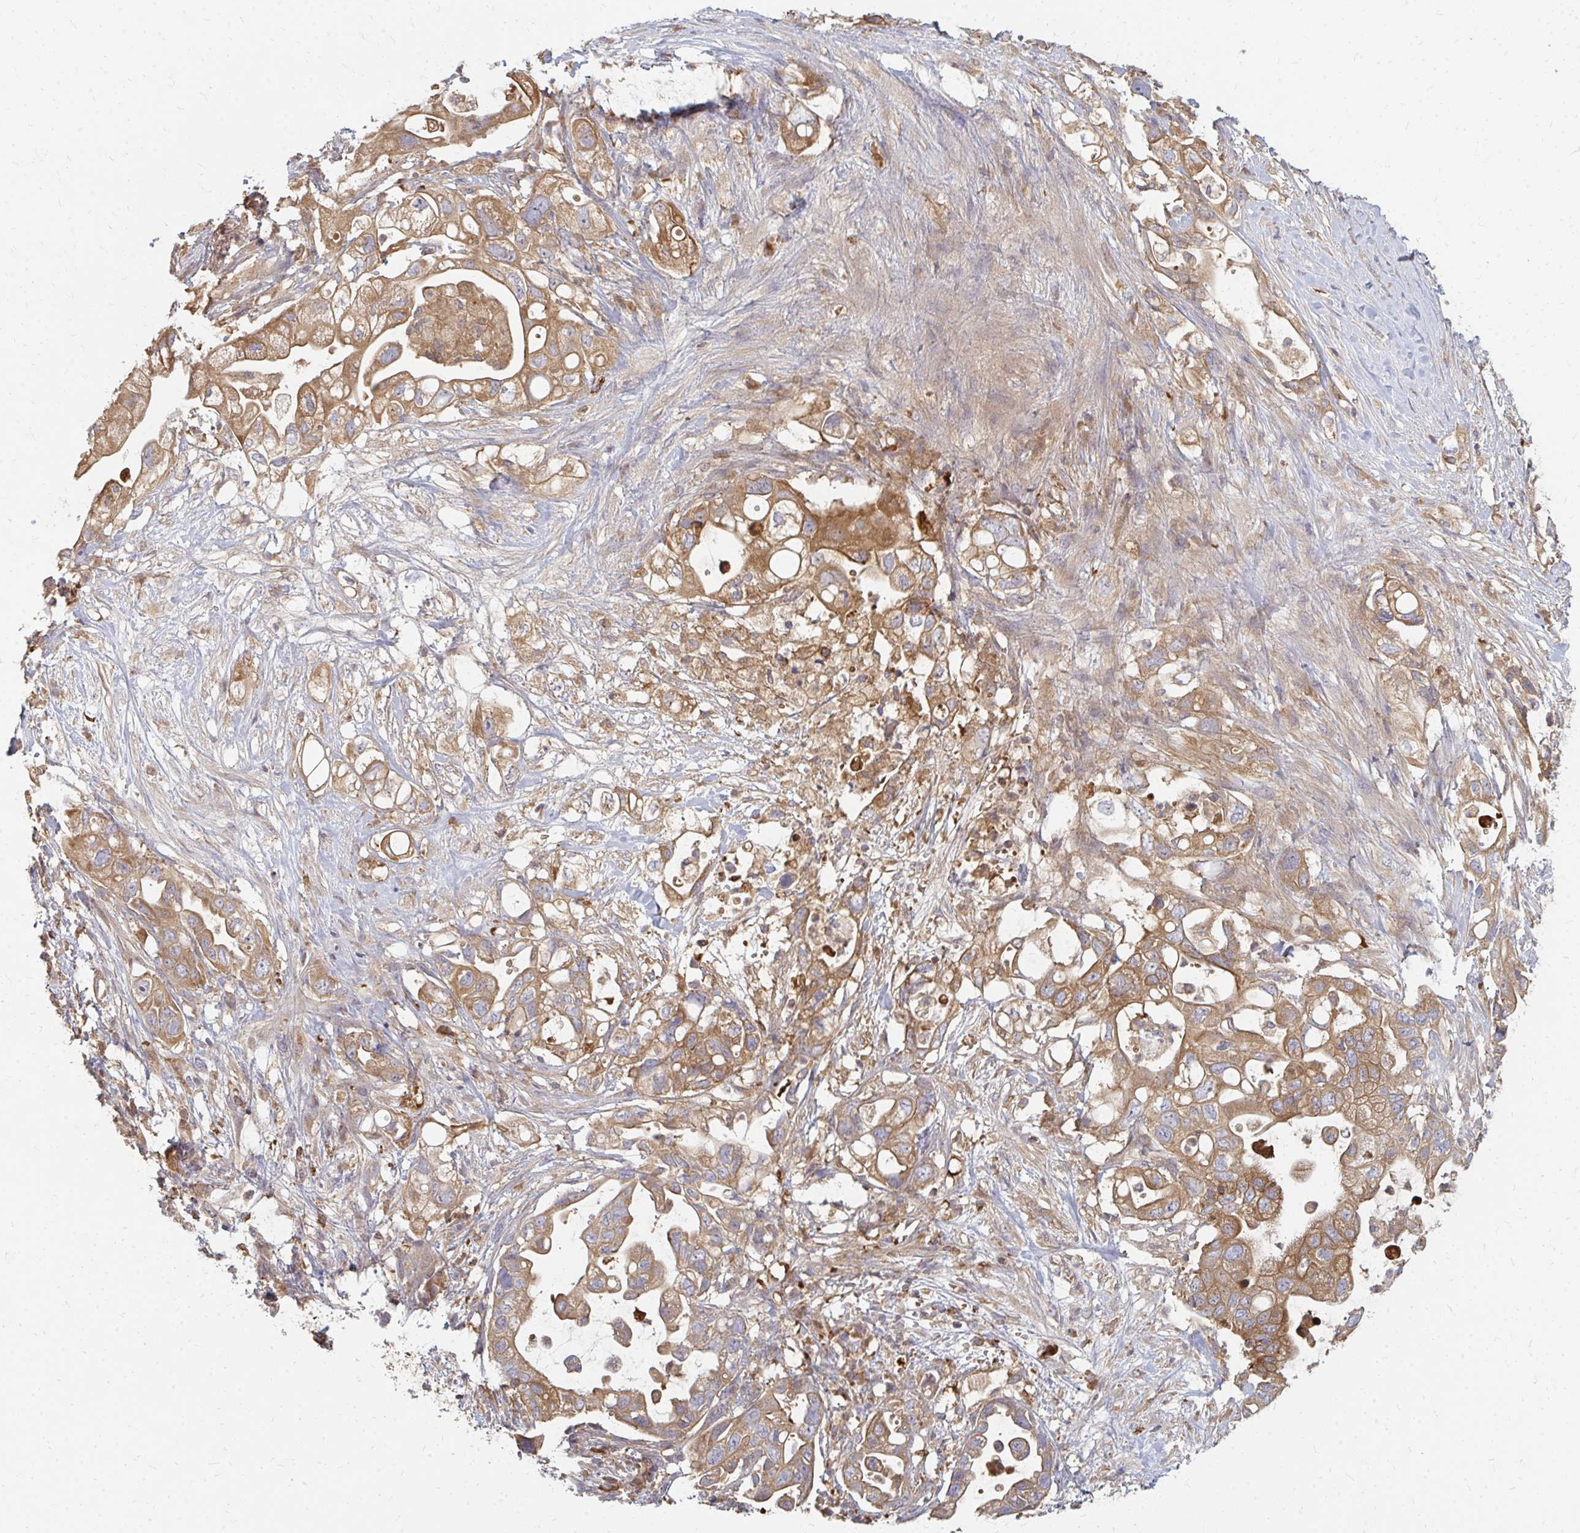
{"staining": {"intensity": "moderate", "quantity": ">75%", "location": "cytoplasmic/membranous"}, "tissue": "pancreatic cancer", "cell_type": "Tumor cells", "image_type": "cancer", "snomed": [{"axis": "morphology", "description": "Adenocarcinoma, NOS"}, {"axis": "topography", "description": "Pancreas"}], "caption": "Protein positivity by IHC reveals moderate cytoplasmic/membranous expression in about >75% of tumor cells in pancreatic cancer. The staining was performed using DAB, with brown indicating positive protein expression. Nuclei are stained blue with hematoxylin.", "gene": "ZNF285", "patient": {"sex": "female", "age": 72}}